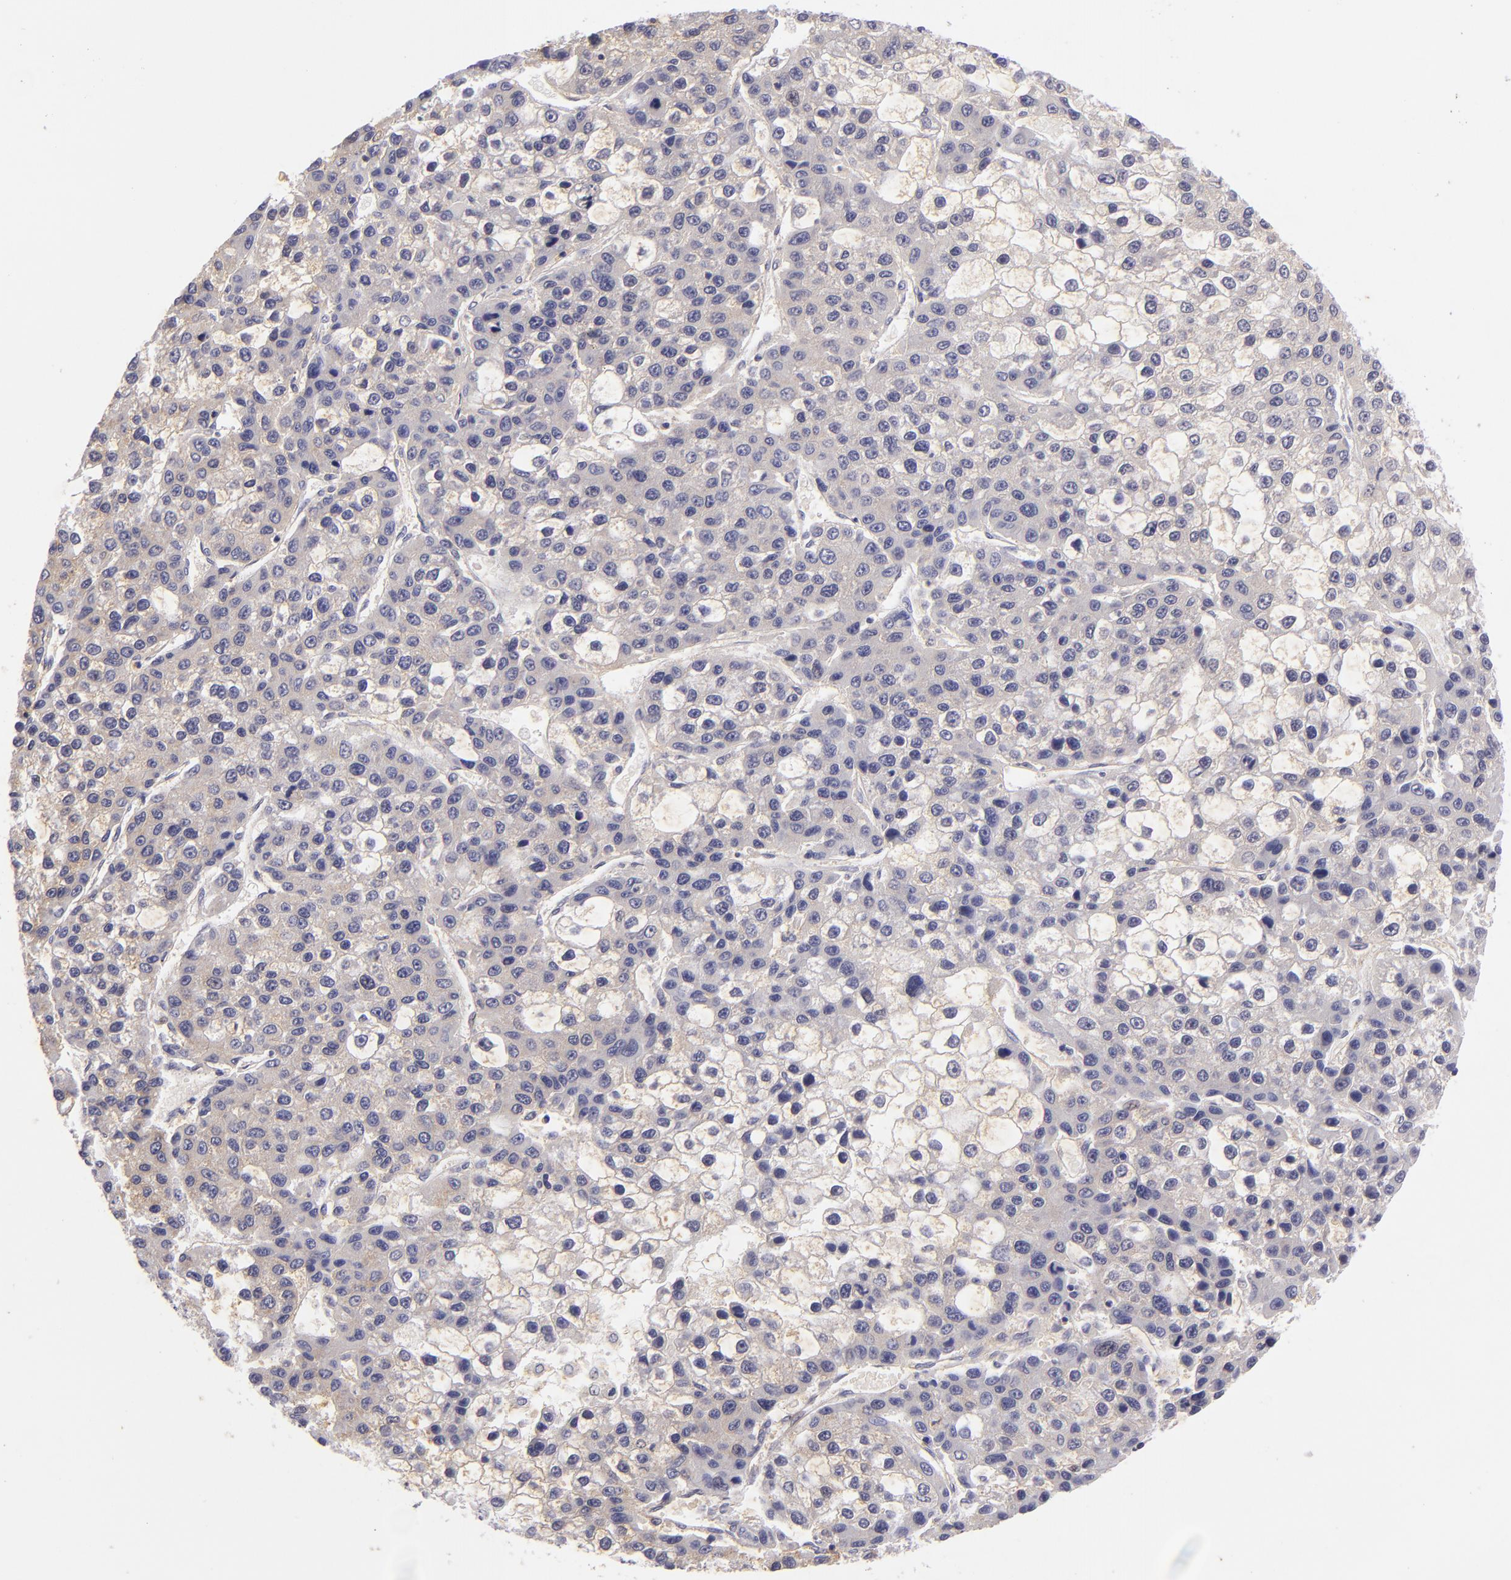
{"staining": {"intensity": "negative", "quantity": "none", "location": "none"}, "tissue": "liver cancer", "cell_type": "Tumor cells", "image_type": "cancer", "snomed": [{"axis": "morphology", "description": "Carcinoma, Hepatocellular, NOS"}, {"axis": "topography", "description": "Liver"}], "caption": "There is no significant expression in tumor cells of liver cancer.", "gene": "TNNC1", "patient": {"sex": "female", "age": 66}}